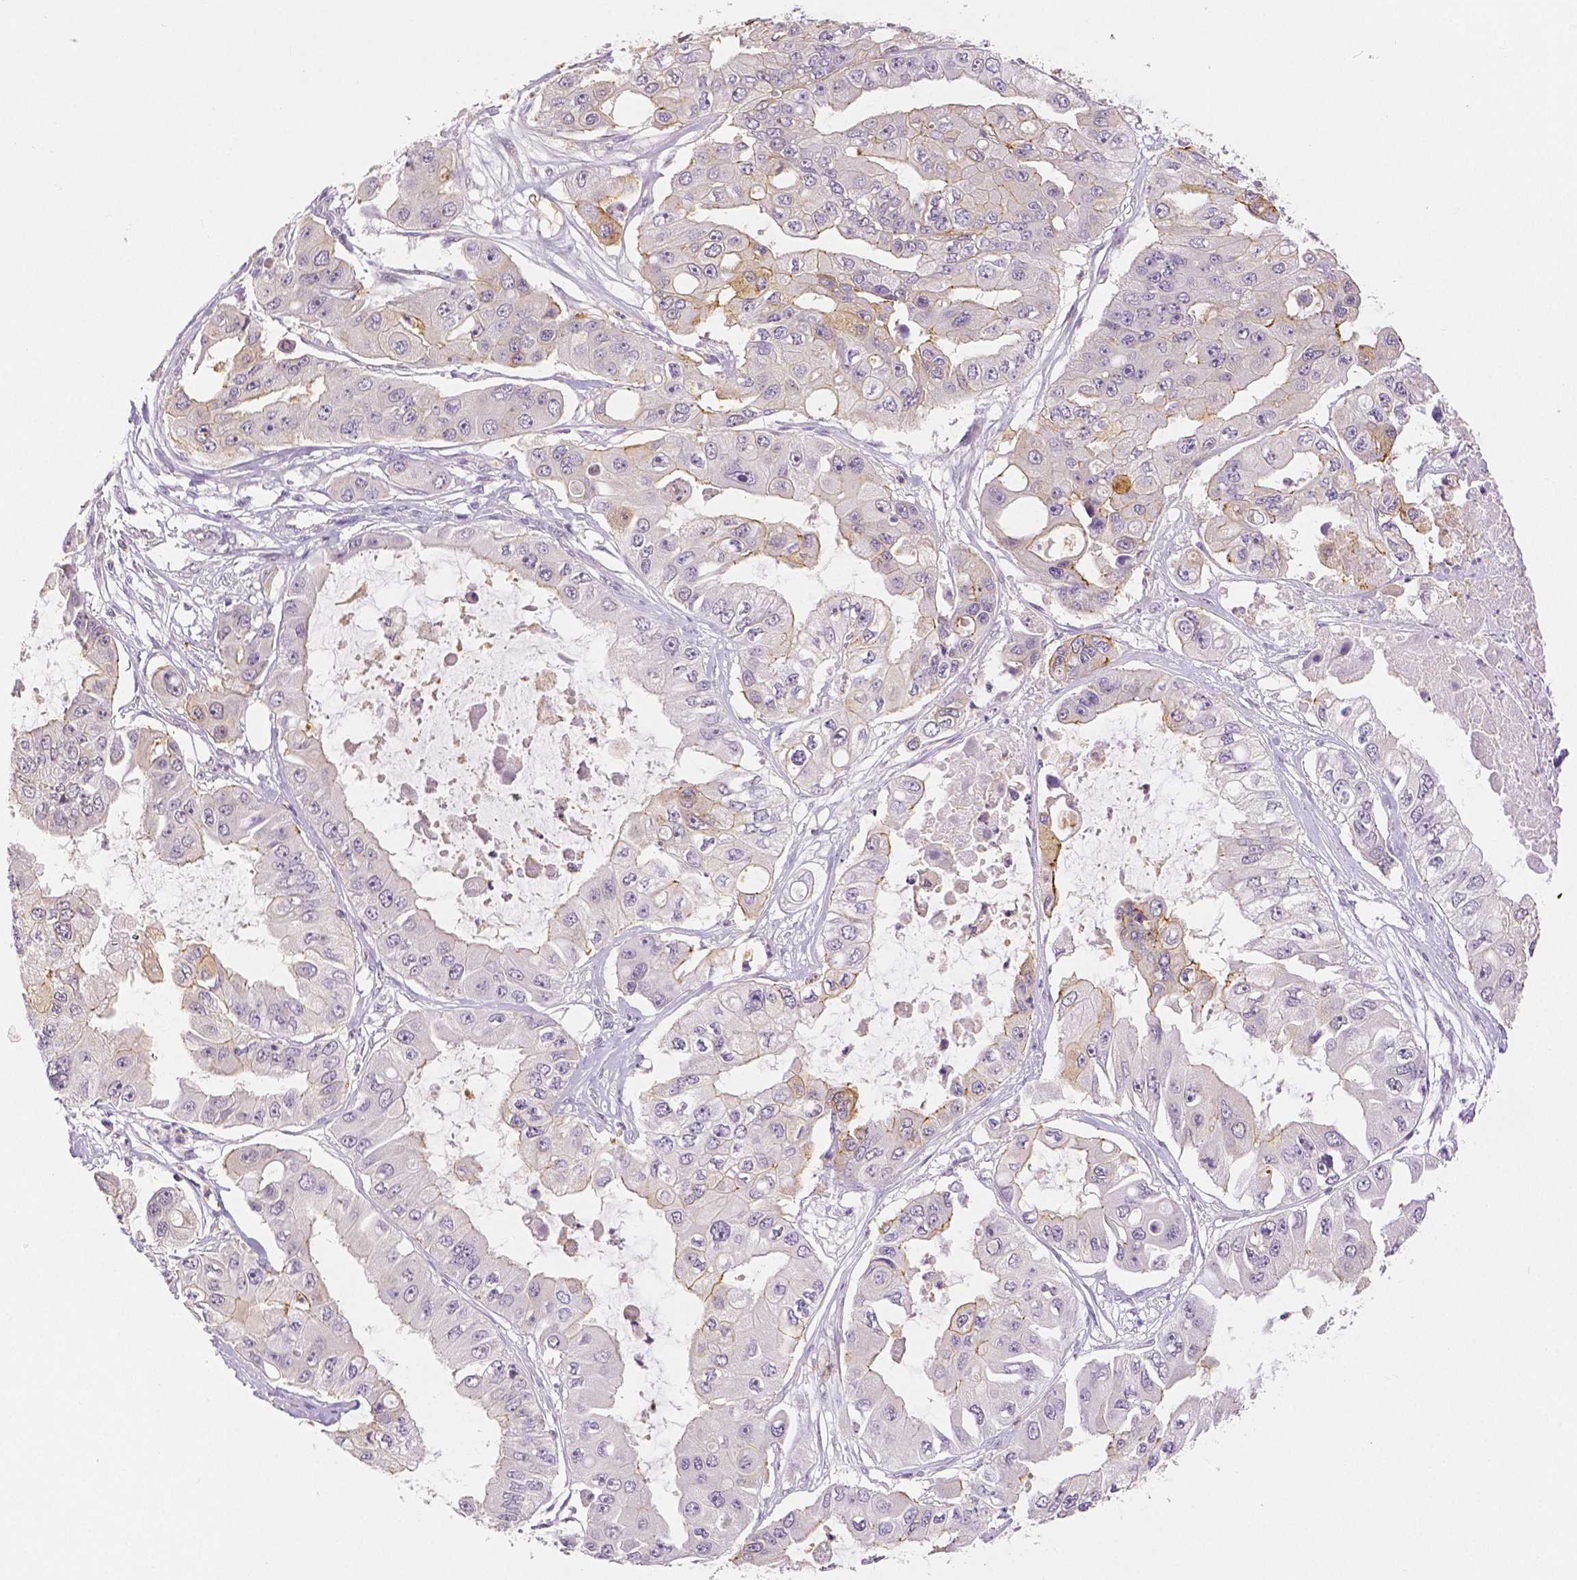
{"staining": {"intensity": "weak", "quantity": "<25%", "location": "cytoplasmic/membranous"}, "tissue": "ovarian cancer", "cell_type": "Tumor cells", "image_type": "cancer", "snomed": [{"axis": "morphology", "description": "Cystadenocarcinoma, serous, NOS"}, {"axis": "topography", "description": "Ovary"}], "caption": "There is no significant positivity in tumor cells of ovarian serous cystadenocarcinoma.", "gene": "OCLN", "patient": {"sex": "female", "age": 56}}